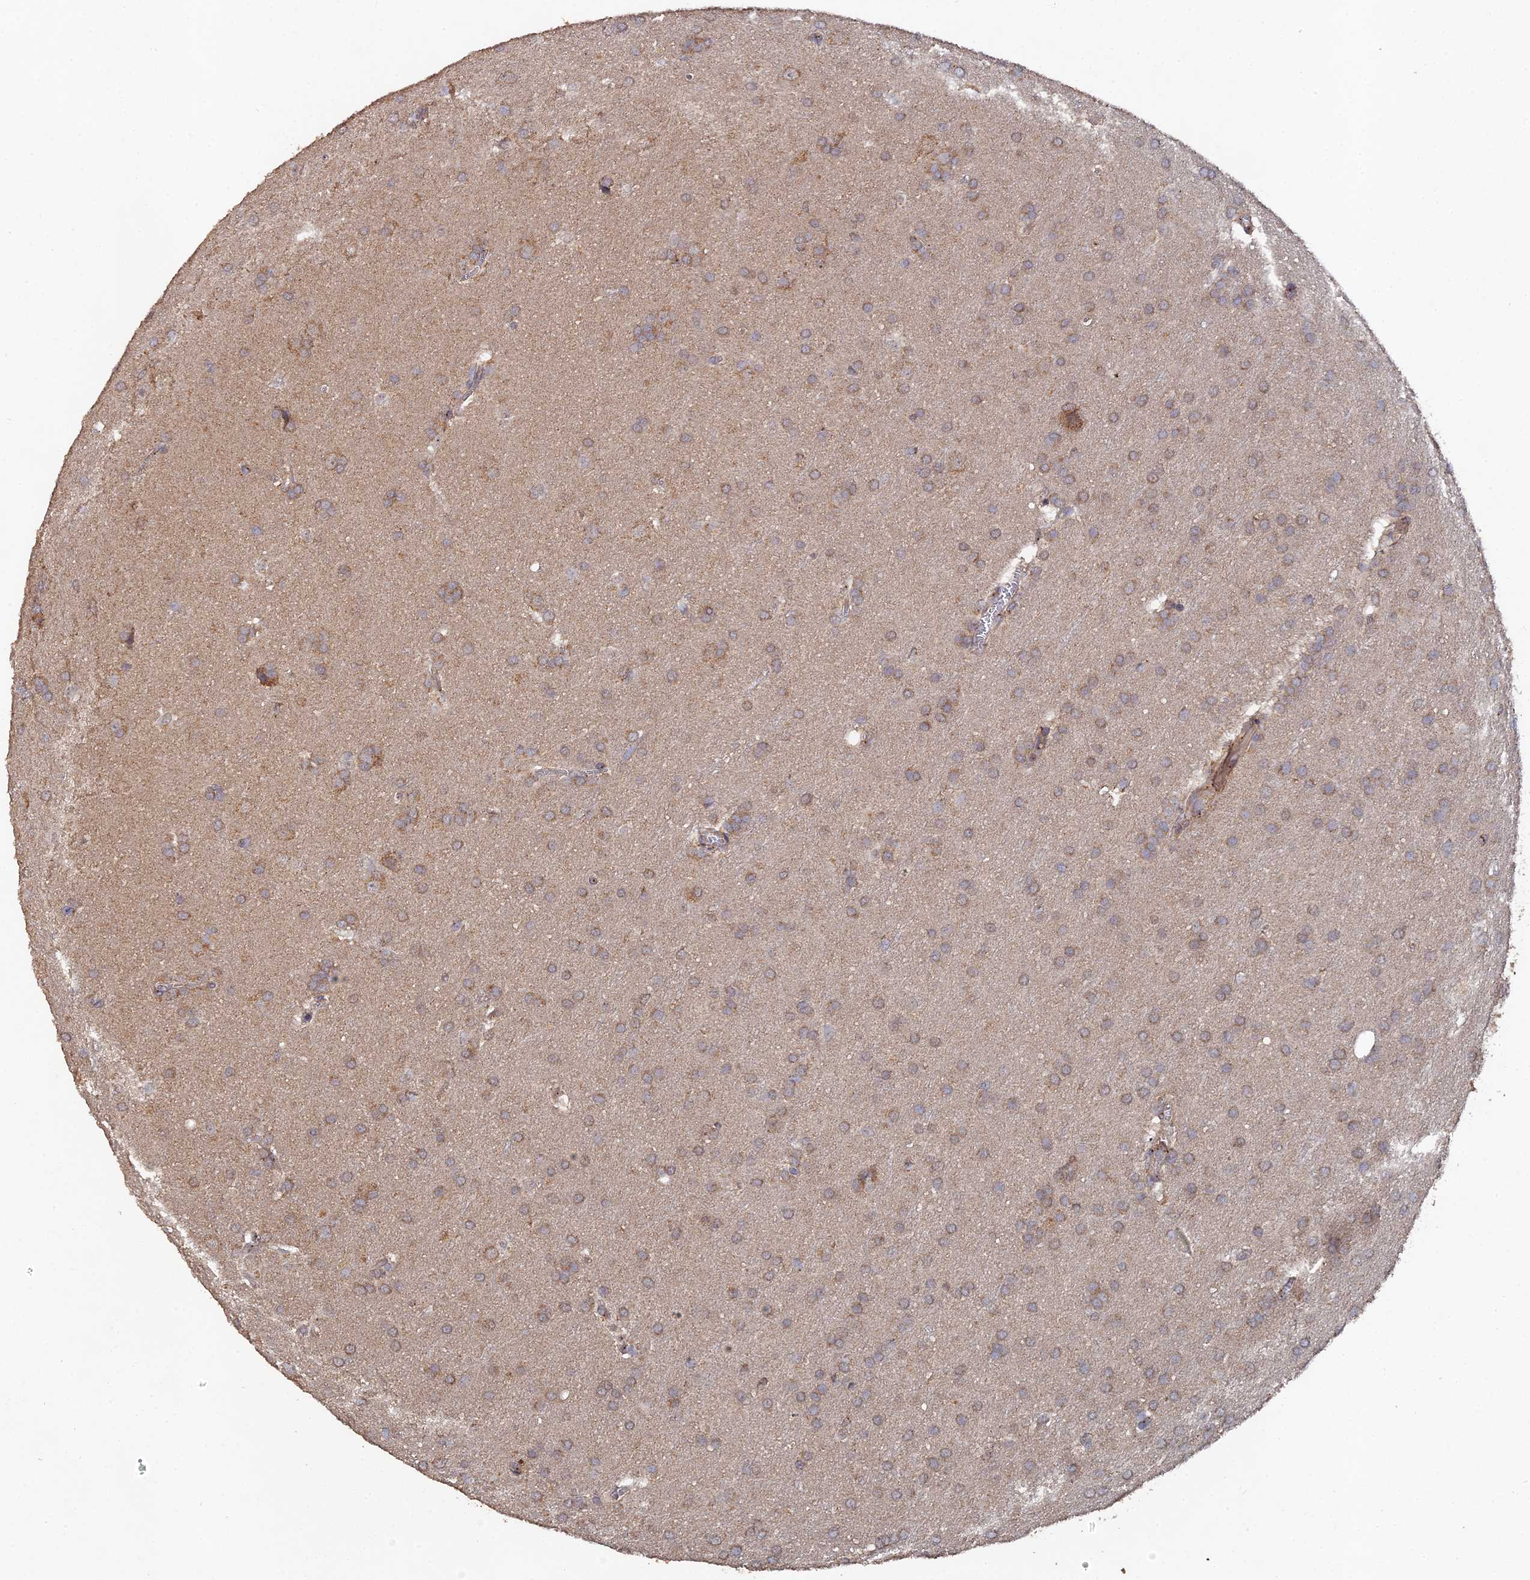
{"staining": {"intensity": "moderate", "quantity": "<25%", "location": "cytoplasmic/membranous"}, "tissue": "glioma", "cell_type": "Tumor cells", "image_type": "cancer", "snomed": [{"axis": "morphology", "description": "Glioma, malignant, Low grade"}, {"axis": "topography", "description": "Brain"}], "caption": "Glioma tissue exhibits moderate cytoplasmic/membranous staining in approximately <25% of tumor cells", "gene": "SPANXN4", "patient": {"sex": "female", "age": 32}}